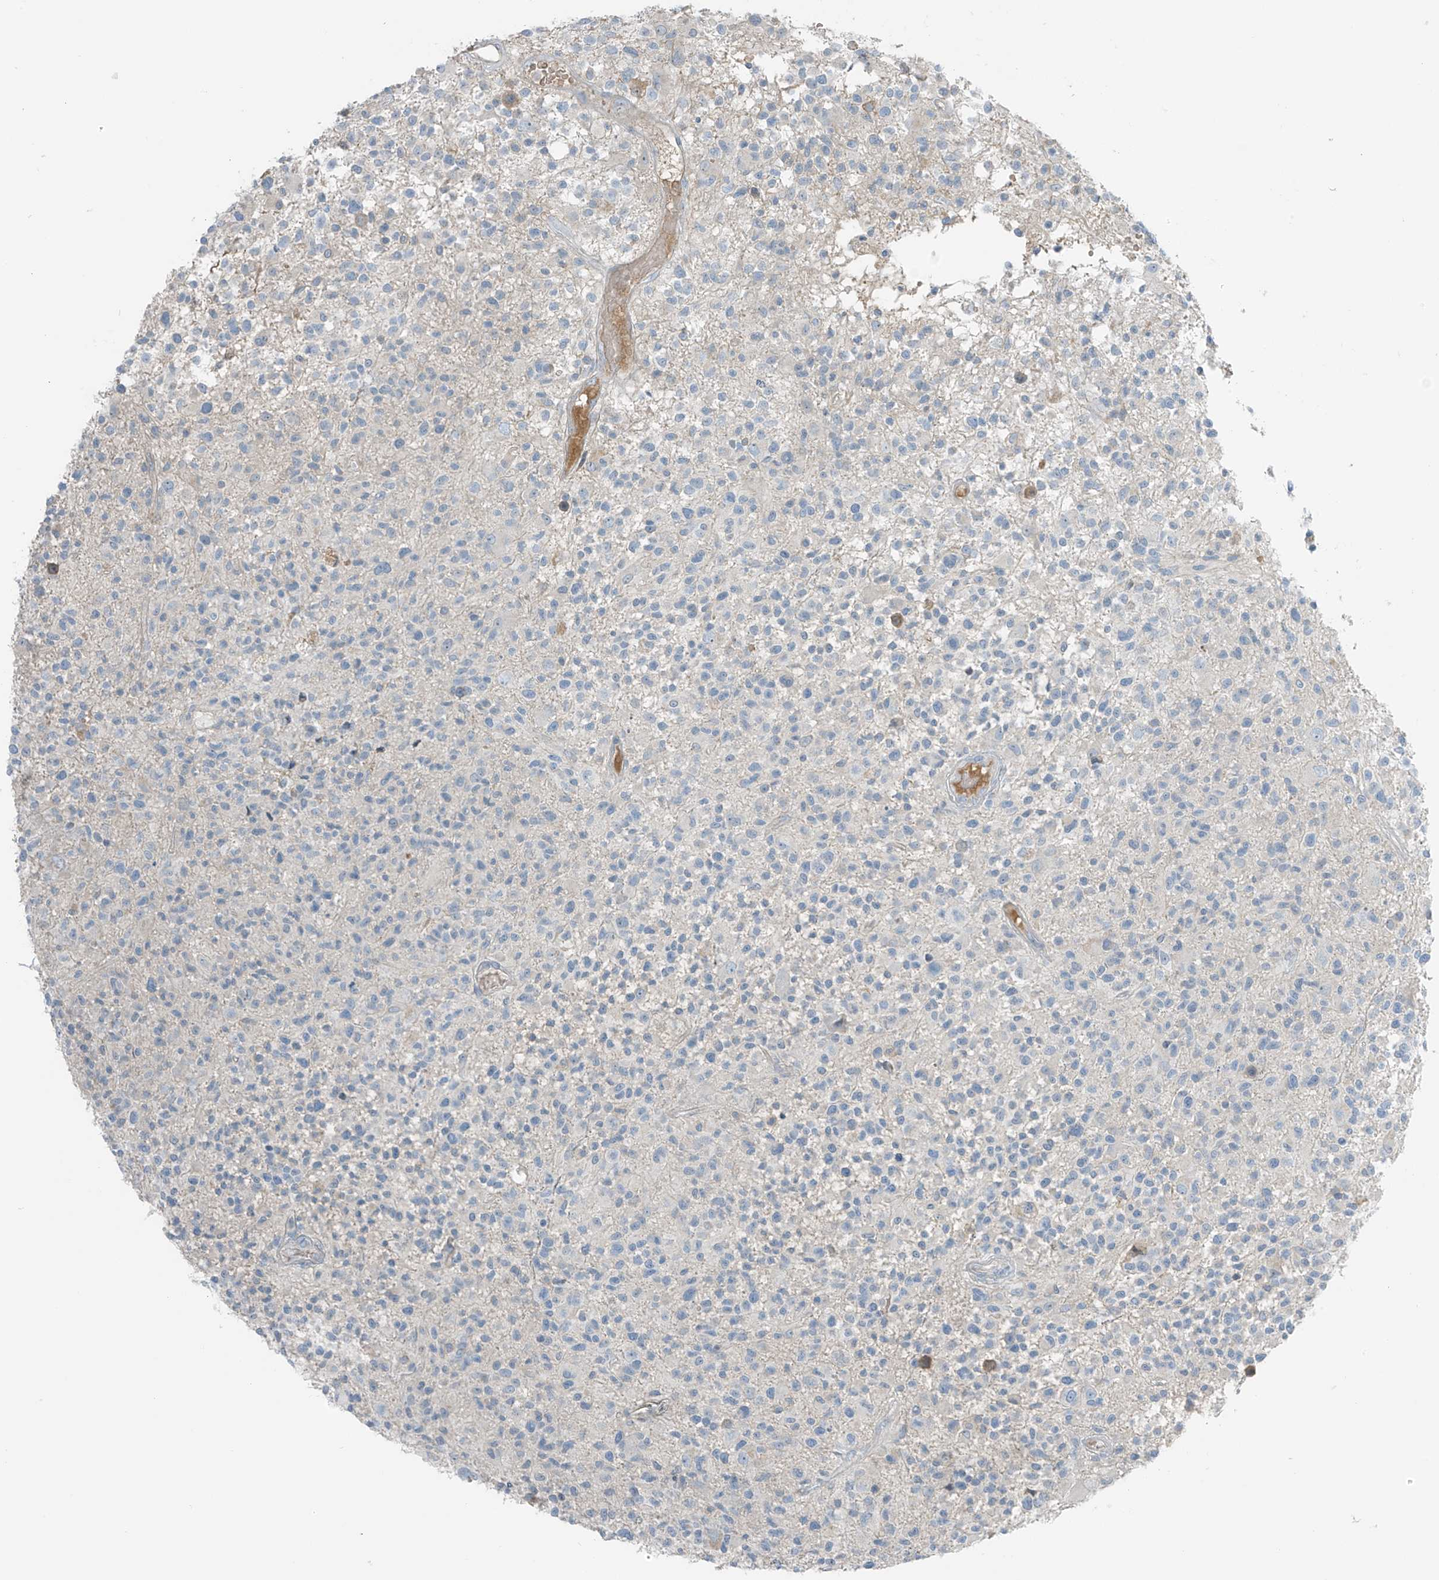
{"staining": {"intensity": "negative", "quantity": "none", "location": "none"}, "tissue": "glioma", "cell_type": "Tumor cells", "image_type": "cancer", "snomed": [{"axis": "morphology", "description": "Glioma, malignant, High grade"}, {"axis": "morphology", "description": "Glioblastoma, NOS"}, {"axis": "topography", "description": "Brain"}], "caption": "Immunohistochemistry (IHC) histopathology image of neoplastic tissue: glioma stained with DAB (3,3'-diaminobenzidine) shows no significant protein expression in tumor cells.", "gene": "FAM131C", "patient": {"sex": "male", "age": 60}}